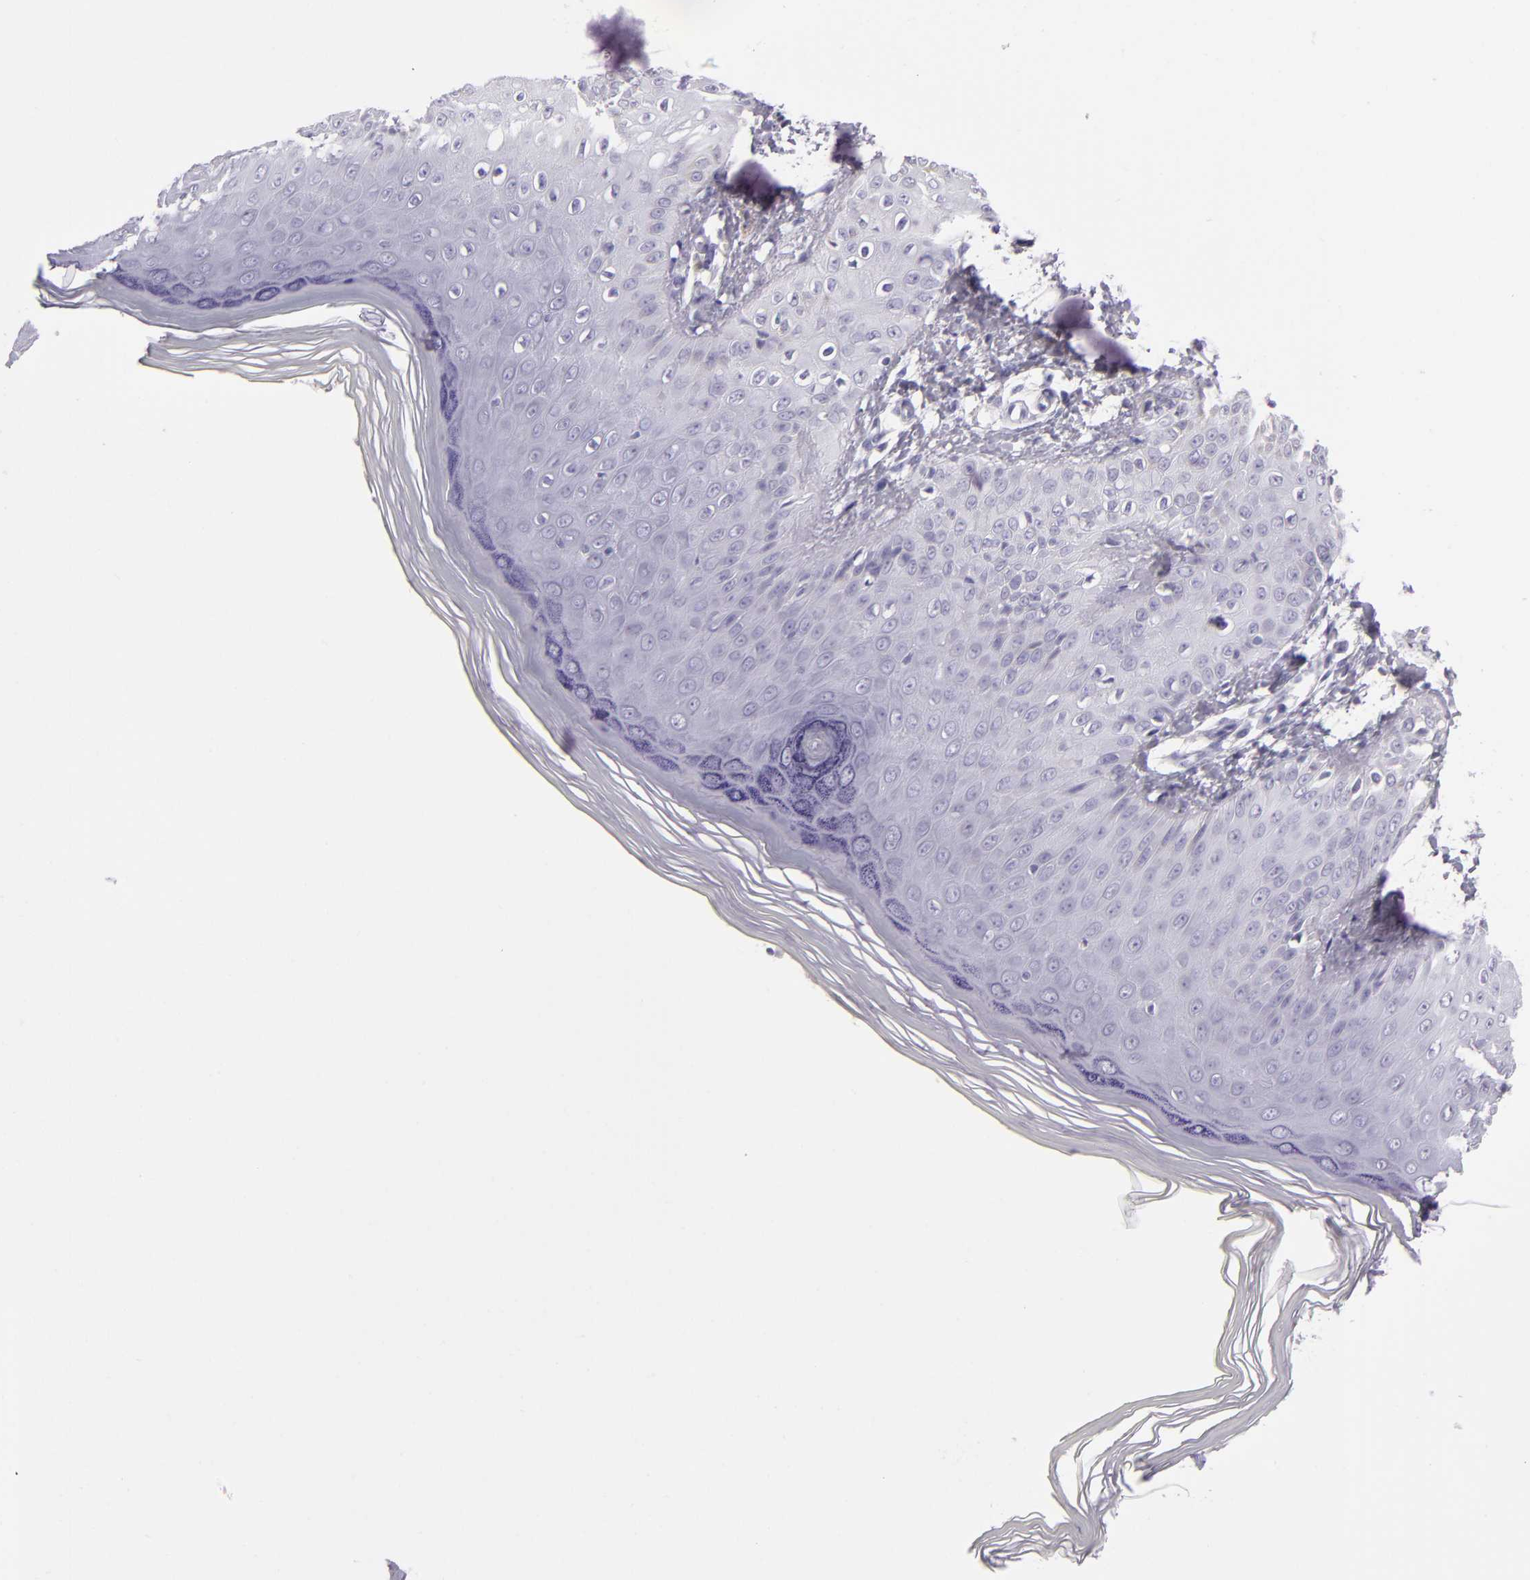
{"staining": {"intensity": "negative", "quantity": "none", "location": "none"}, "tissue": "skin", "cell_type": "Epidermal cells", "image_type": "normal", "snomed": [{"axis": "morphology", "description": "Normal tissue, NOS"}, {"axis": "morphology", "description": "Inflammation, NOS"}, {"axis": "topography", "description": "Soft tissue"}, {"axis": "topography", "description": "Anal"}], "caption": "An immunohistochemistry (IHC) histopathology image of benign skin is shown. There is no staining in epidermal cells of skin. (Immunohistochemistry, brightfield microscopy, high magnification).", "gene": "CR2", "patient": {"sex": "female", "age": 15}}